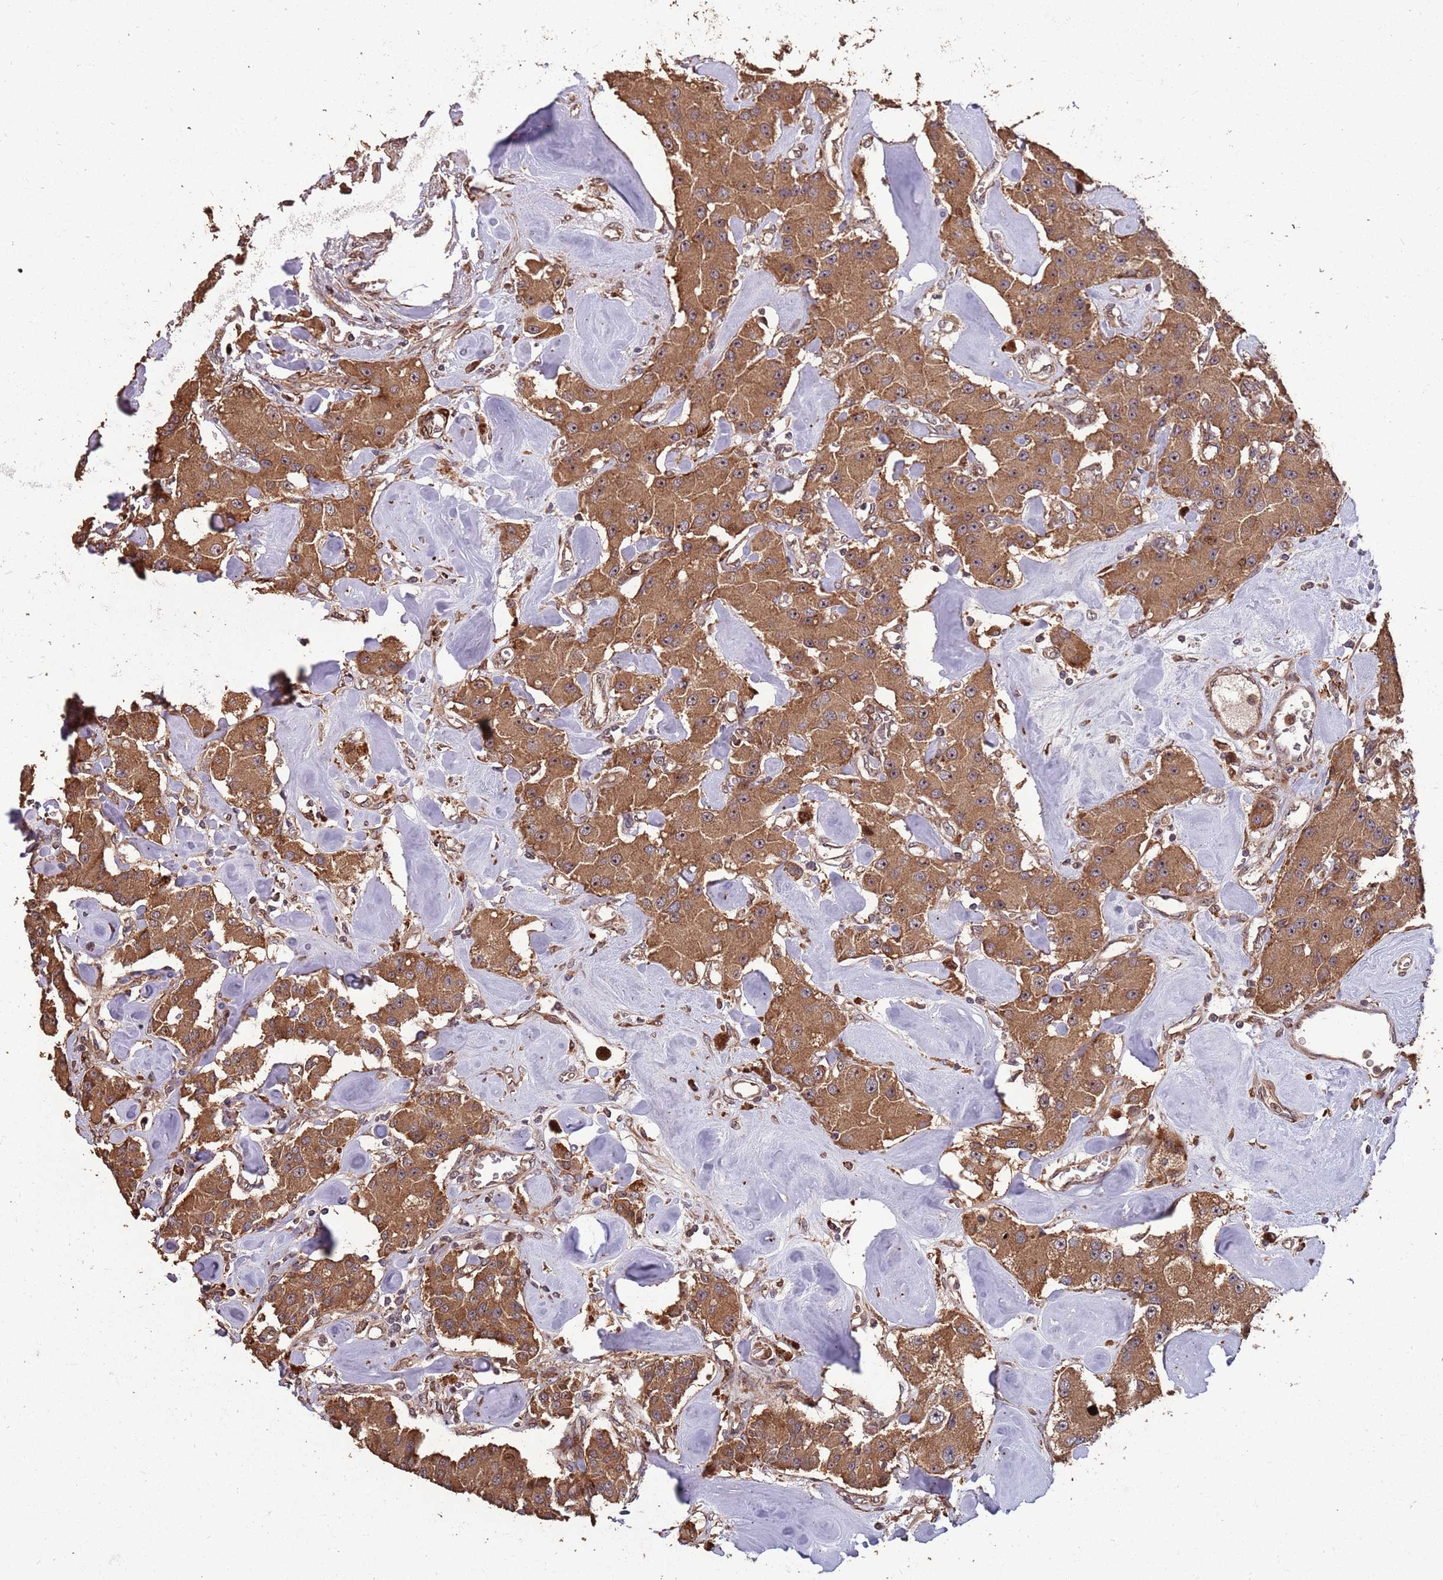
{"staining": {"intensity": "moderate", "quantity": ">75%", "location": "cytoplasmic/membranous,nuclear"}, "tissue": "carcinoid", "cell_type": "Tumor cells", "image_type": "cancer", "snomed": [{"axis": "morphology", "description": "Carcinoid, malignant, NOS"}, {"axis": "topography", "description": "Pancreas"}], "caption": "Carcinoid (malignant) stained for a protein exhibits moderate cytoplasmic/membranous and nuclear positivity in tumor cells.", "gene": "ZNF428", "patient": {"sex": "male", "age": 41}}